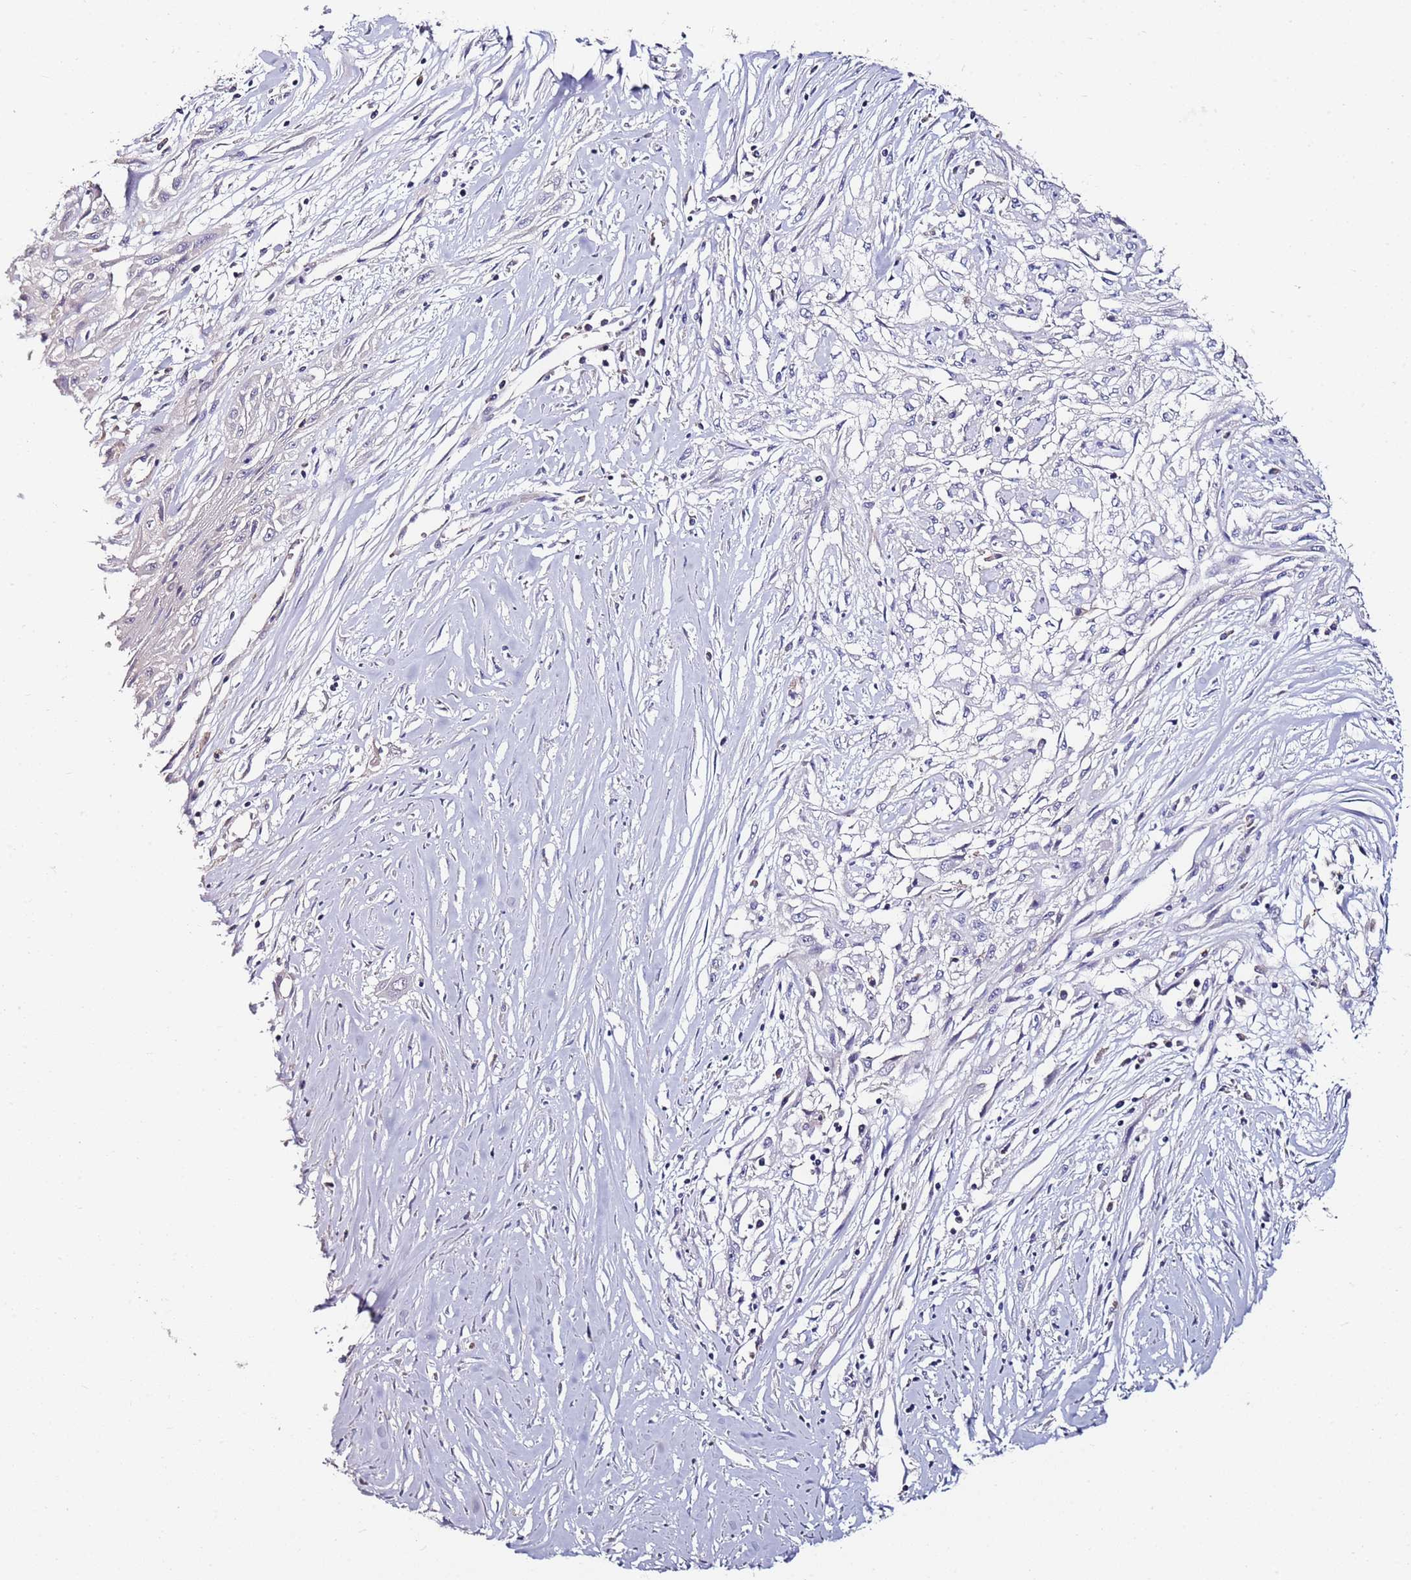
{"staining": {"intensity": "negative", "quantity": "none", "location": "none"}, "tissue": "skin cancer", "cell_type": "Tumor cells", "image_type": "cancer", "snomed": [{"axis": "morphology", "description": "Squamous cell carcinoma, NOS"}, {"axis": "morphology", "description": "Squamous cell carcinoma, metastatic, NOS"}, {"axis": "topography", "description": "Skin"}, {"axis": "topography", "description": "Lymph node"}], "caption": "Skin metastatic squamous cell carcinoma was stained to show a protein in brown. There is no significant positivity in tumor cells.", "gene": "SRRM5", "patient": {"sex": "male", "age": 75}}